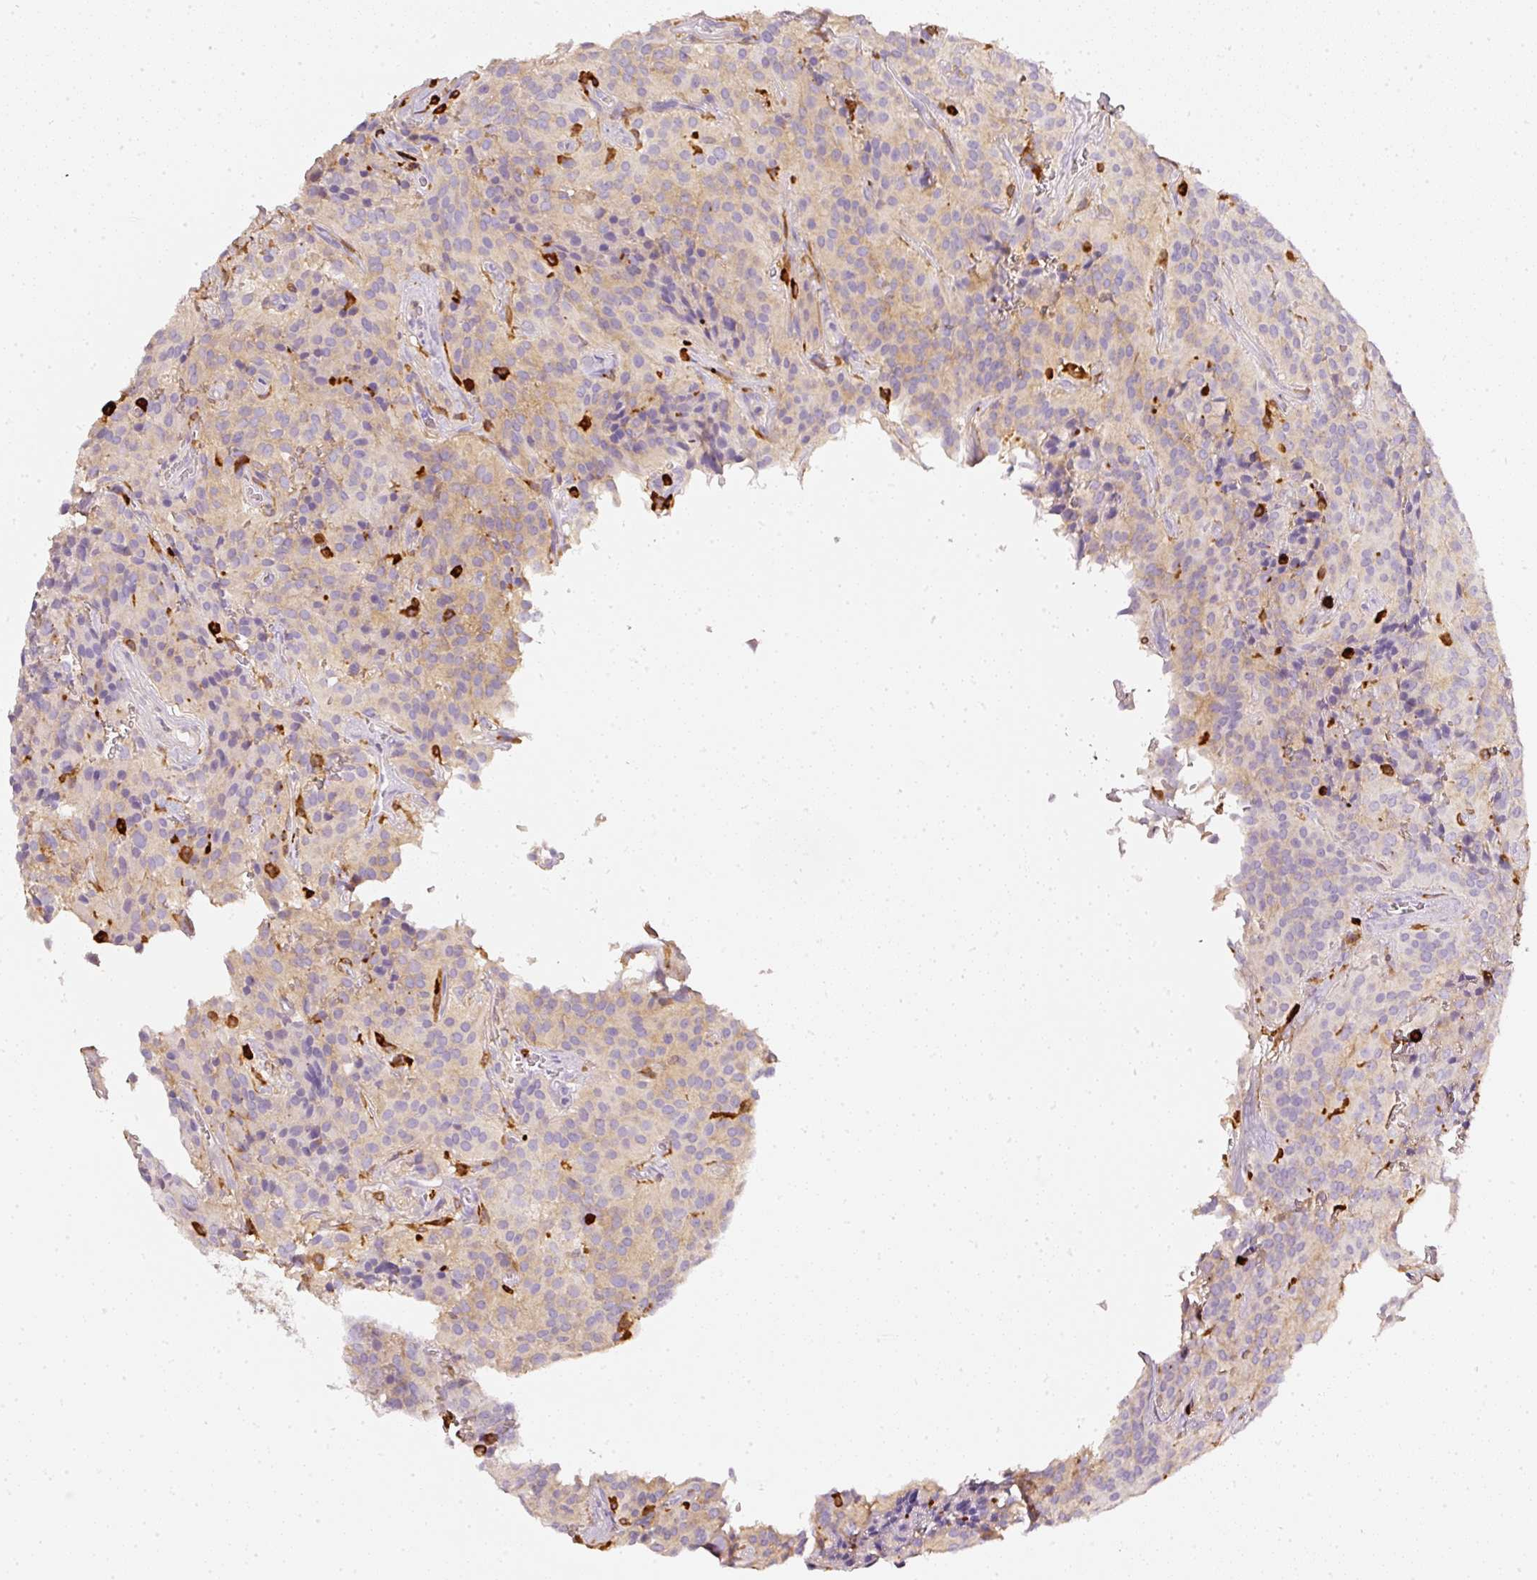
{"staining": {"intensity": "weak", "quantity": "25%-75%", "location": "cytoplasmic/membranous"}, "tissue": "glioma", "cell_type": "Tumor cells", "image_type": "cancer", "snomed": [{"axis": "morphology", "description": "Glioma, malignant, Low grade"}, {"axis": "topography", "description": "Brain"}], "caption": "Protein staining reveals weak cytoplasmic/membranous staining in approximately 25%-75% of tumor cells in glioma. The protein is stained brown, and the nuclei are stained in blue (DAB IHC with brightfield microscopy, high magnification).", "gene": "EVL", "patient": {"sex": "male", "age": 42}}